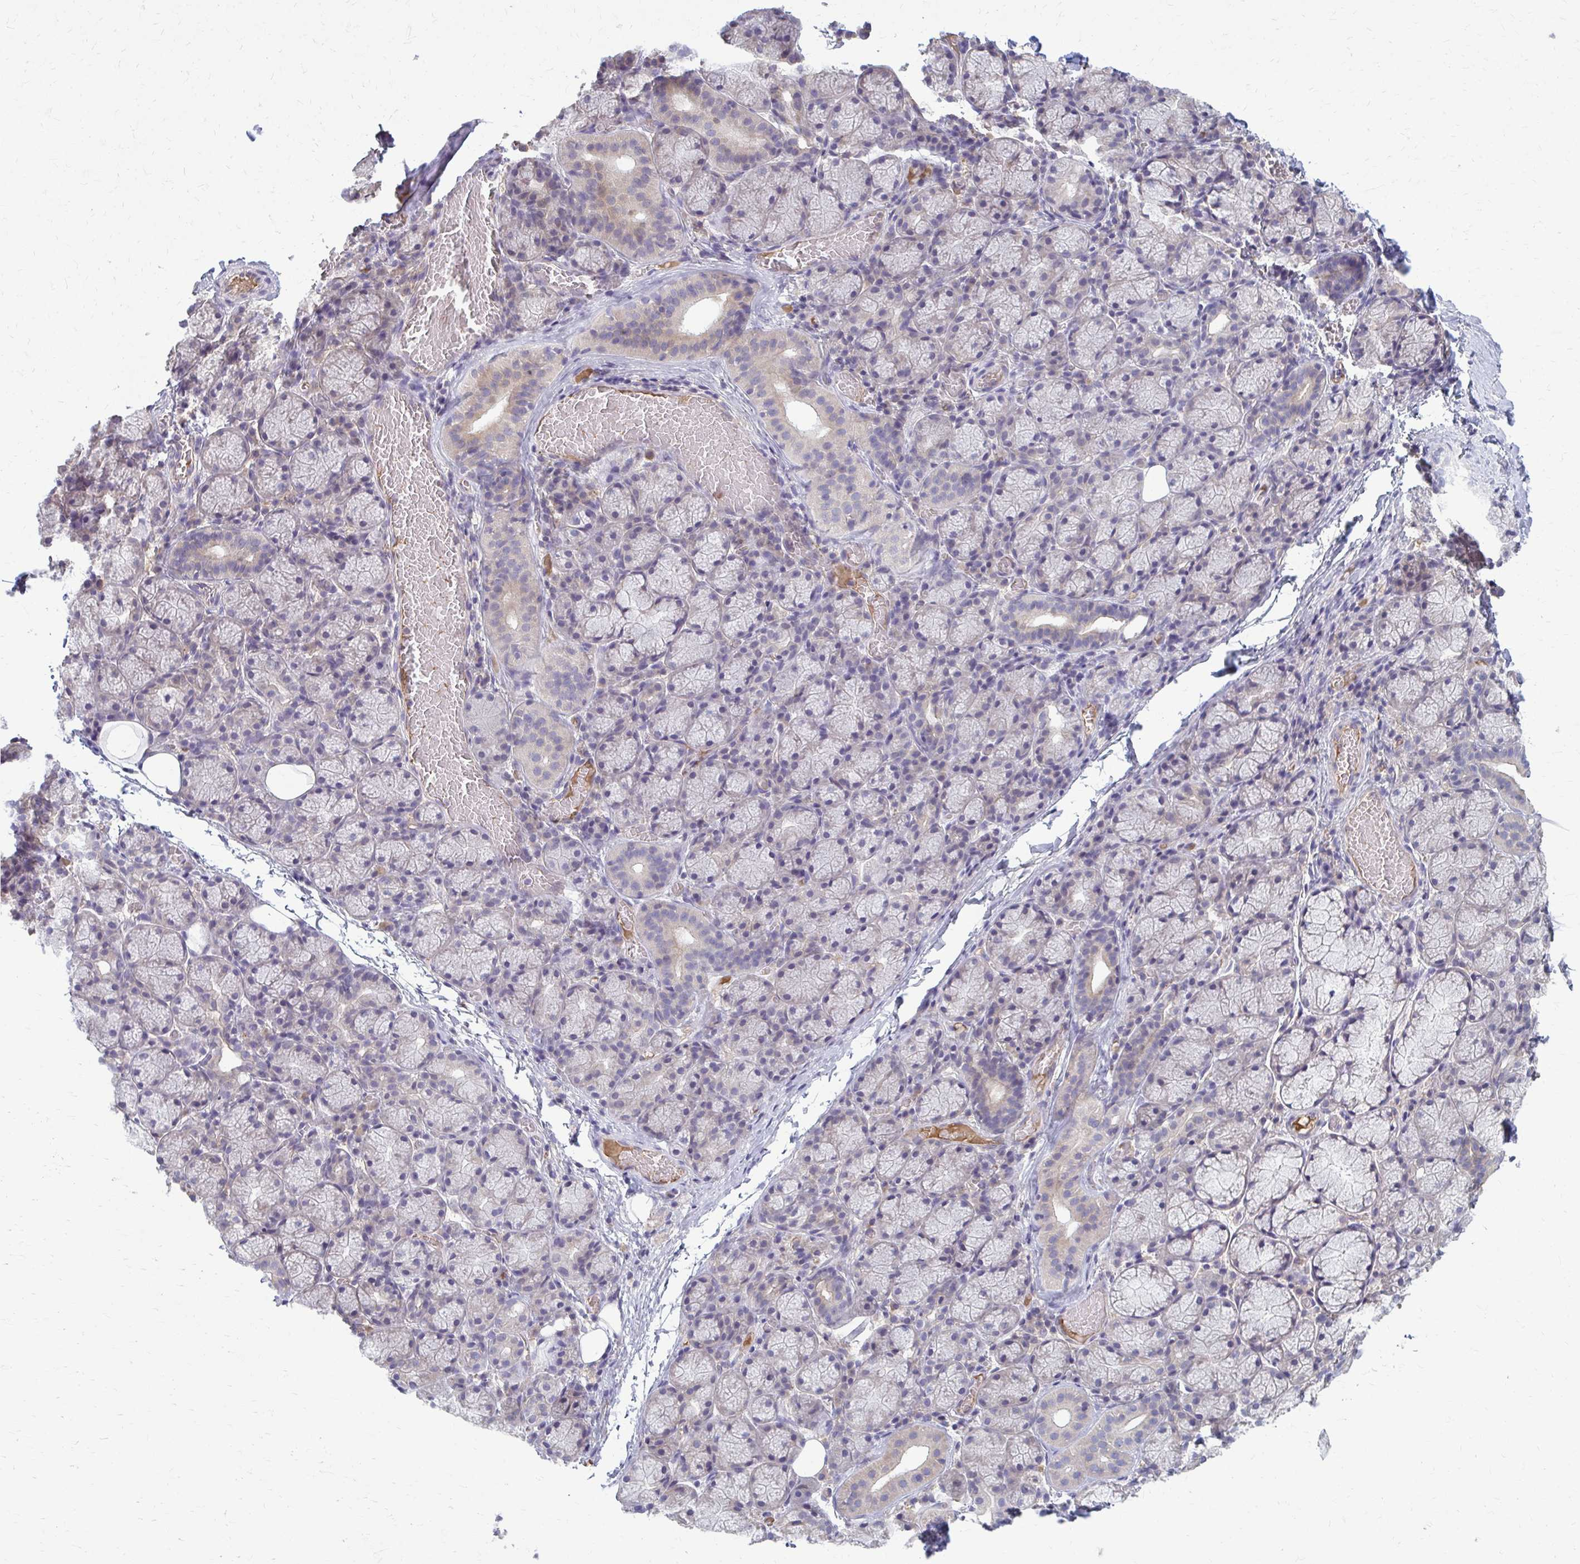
{"staining": {"intensity": "weak", "quantity": "<25%", "location": "cytoplasmic/membranous"}, "tissue": "salivary gland", "cell_type": "Glandular cells", "image_type": "normal", "snomed": [{"axis": "morphology", "description": "Normal tissue, NOS"}, {"axis": "topography", "description": "Salivary gland"}], "caption": "Glandular cells show no significant positivity in normal salivary gland. (Stains: DAB (3,3'-diaminobenzidine) immunohistochemistry with hematoxylin counter stain, Microscopy: brightfield microscopy at high magnification).", "gene": "MCRIP2", "patient": {"sex": "female", "age": 24}}